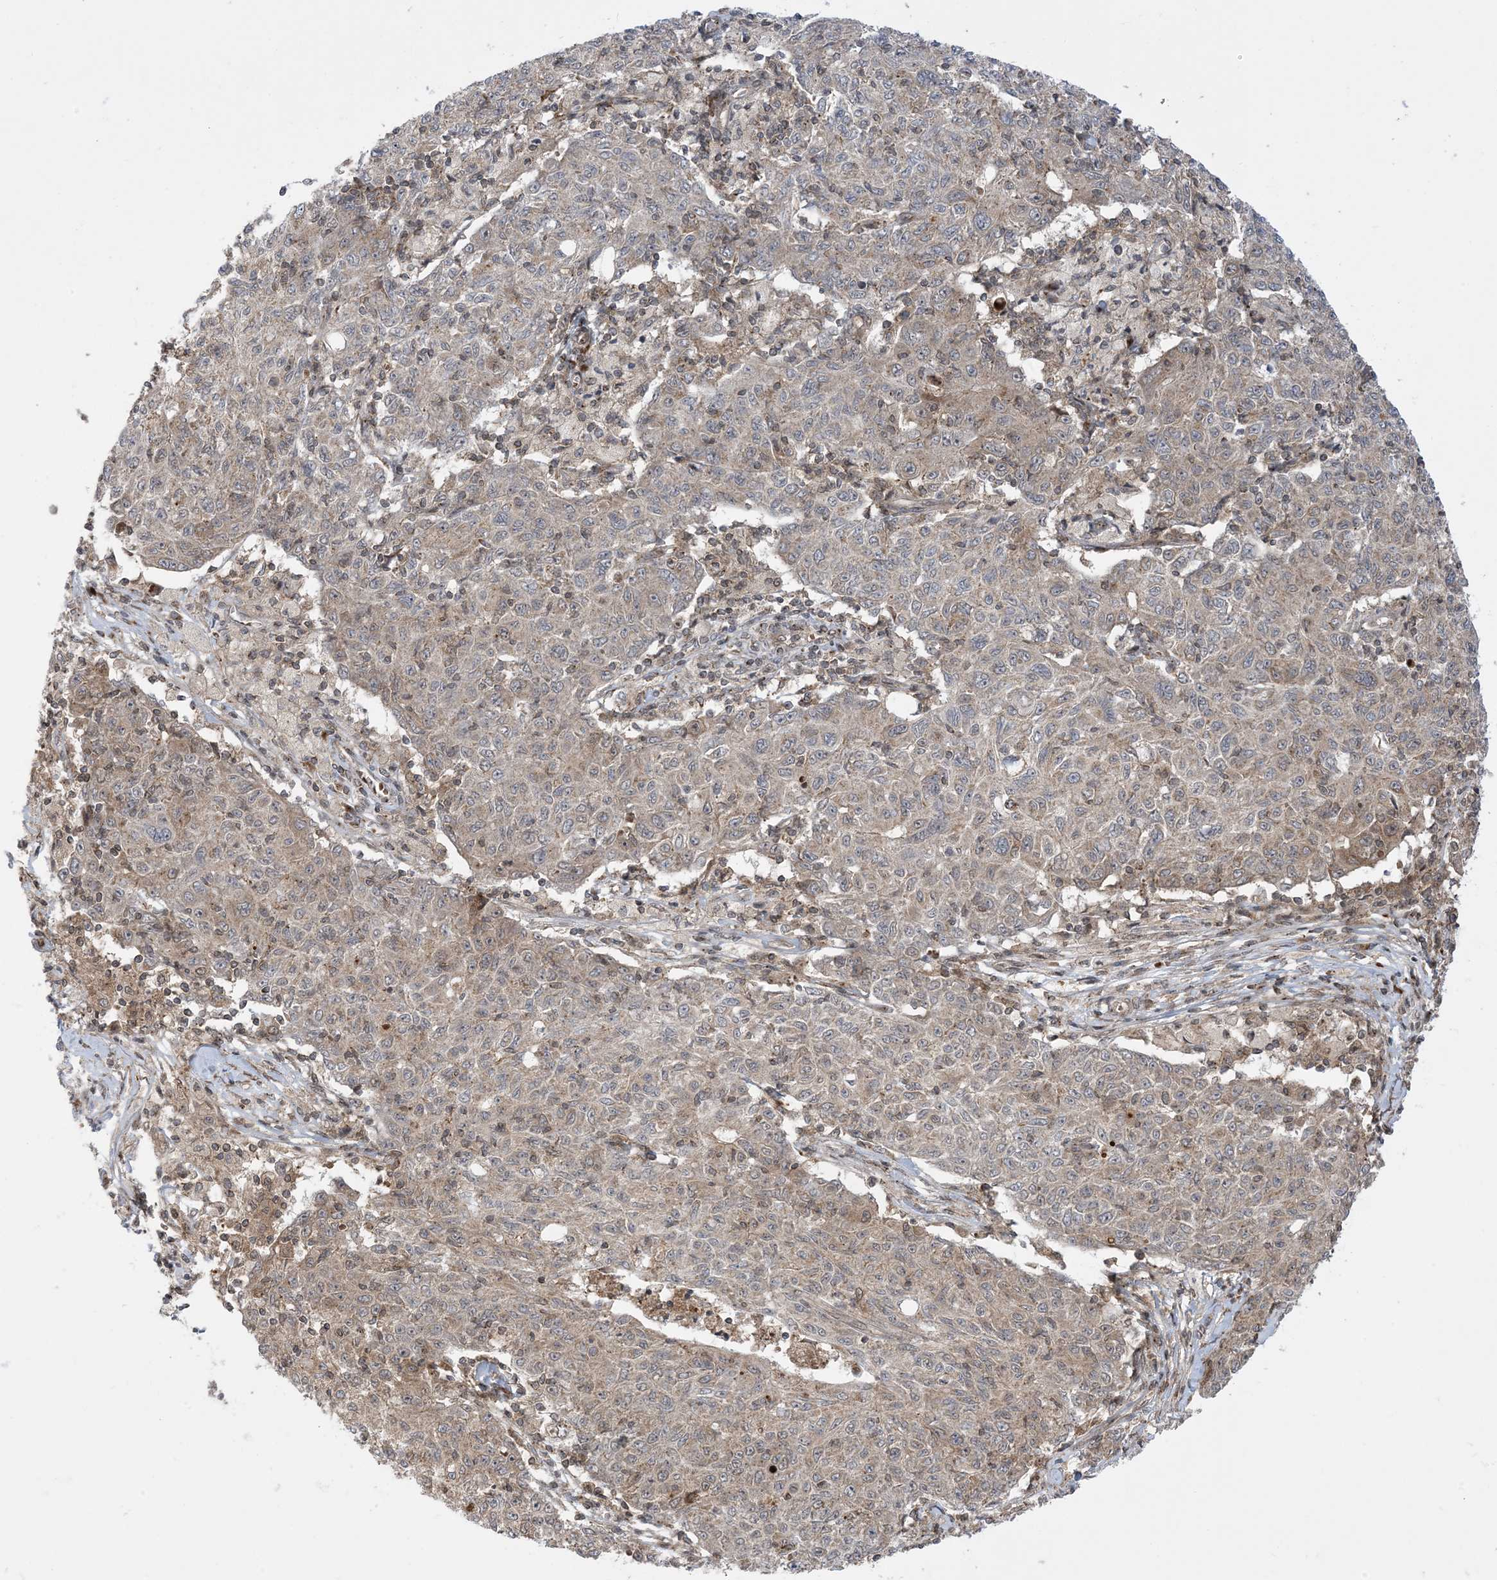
{"staining": {"intensity": "weak", "quantity": "25%-75%", "location": "cytoplasmic/membranous"}, "tissue": "ovarian cancer", "cell_type": "Tumor cells", "image_type": "cancer", "snomed": [{"axis": "morphology", "description": "Carcinoma, endometroid"}, {"axis": "topography", "description": "Ovary"}], "caption": "Protein expression by immunohistochemistry (IHC) exhibits weak cytoplasmic/membranous positivity in approximately 25%-75% of tumor cells in ovarian cancer.", "gene": "CASP4", "patient": {"sex": "female", "age": 42}}